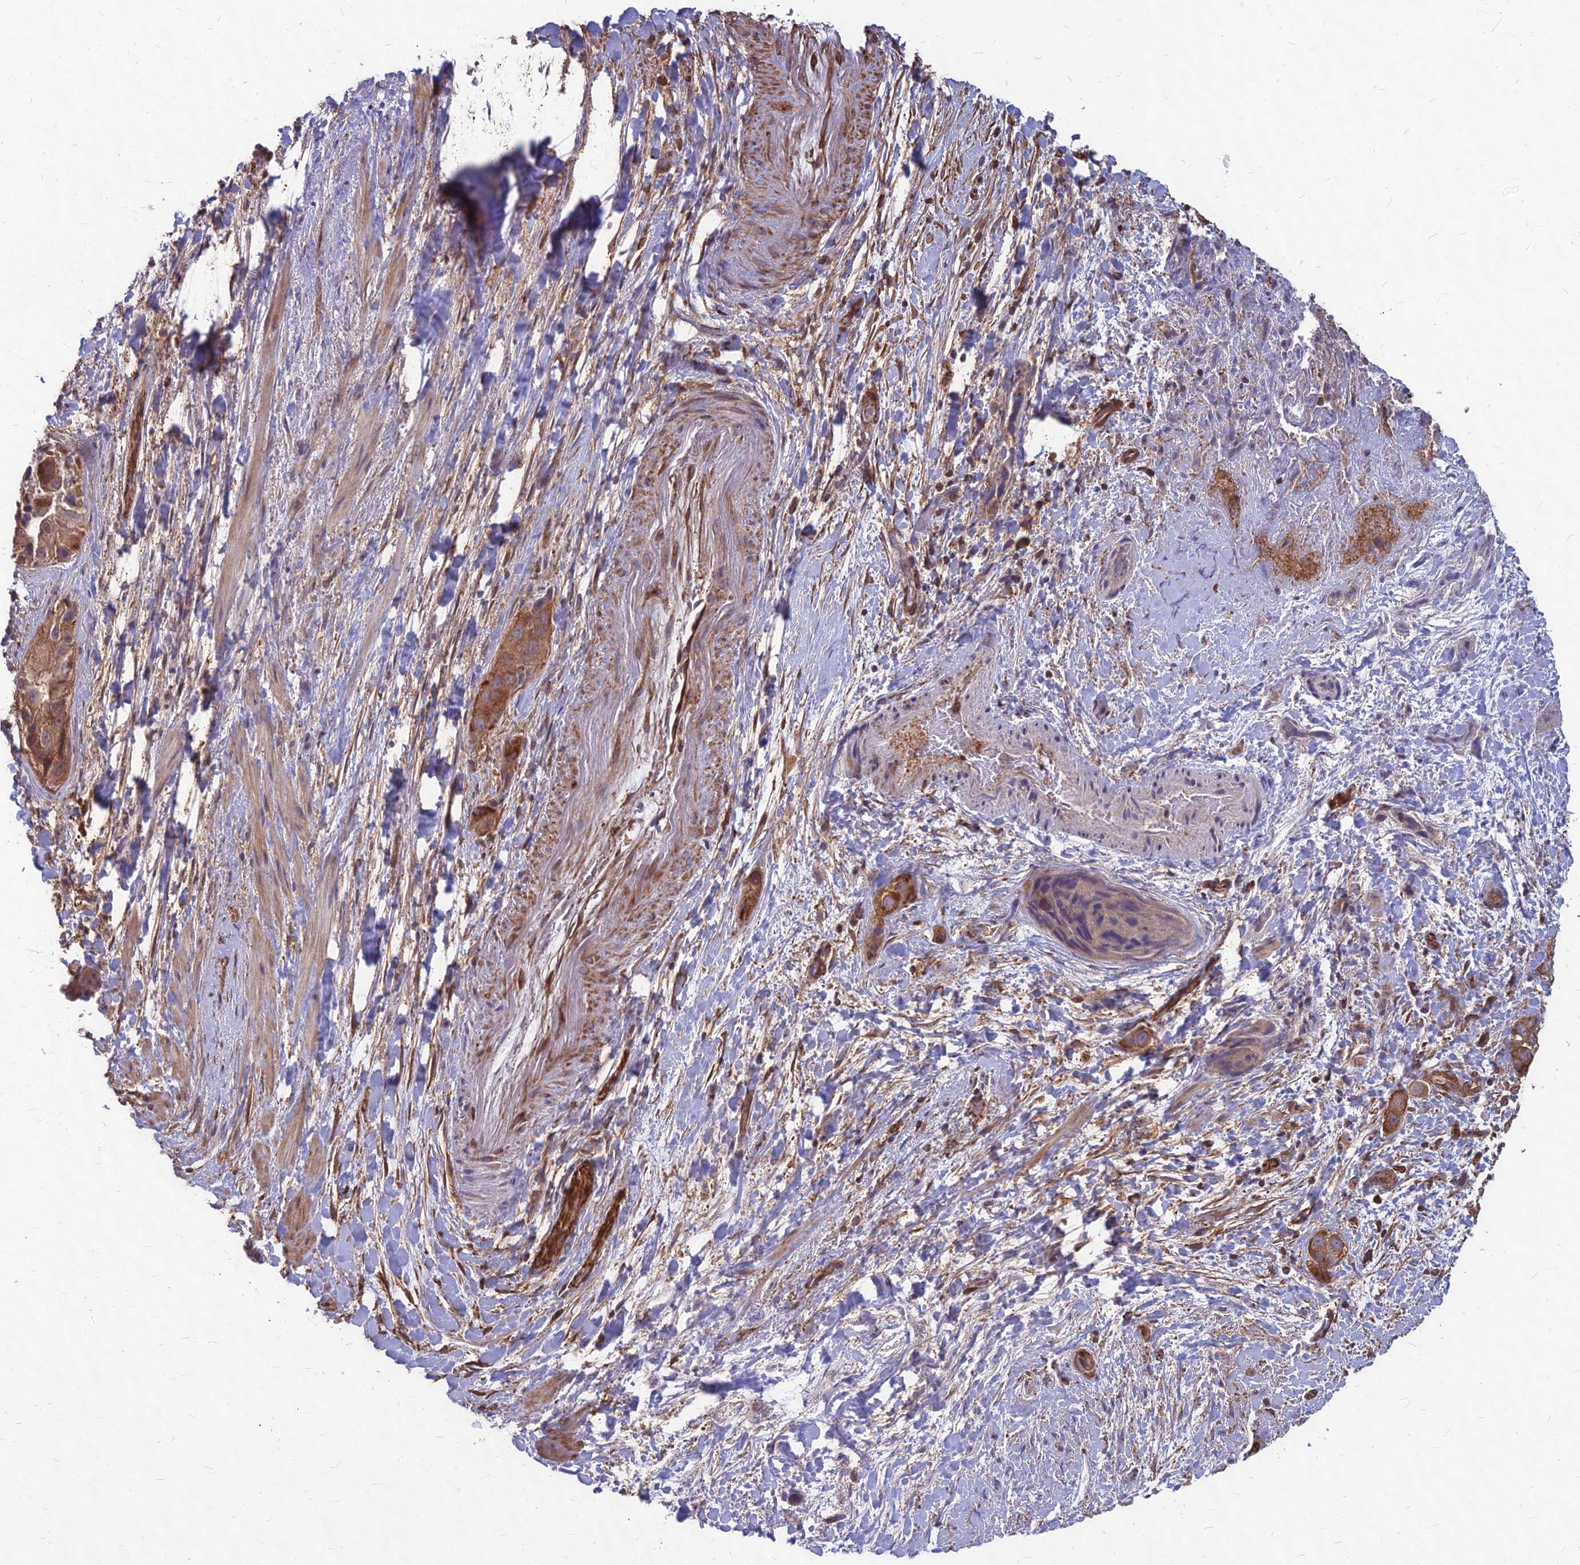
{"staining": {"intensity": "moderate", "quantity": ">75%", "location": "cytoplasmic/membranous"}, "tissue": "liver cancer", "cell_type": "Tumor cells", "image_type": "cancer", "snomed": [{"axis": "morphology", "description": "Cholangiocarcinoma"}, {"axis": "topography", "description": "Liver"}], "caption": "Immunohistochemical staining of liver cholangiocarcinoma displays moderate cytoplasmic/membranous protein staining in approximately >75% of tumor cells.", "gene": "LSM6", "patient": {"sex": "female", "age": 52}}